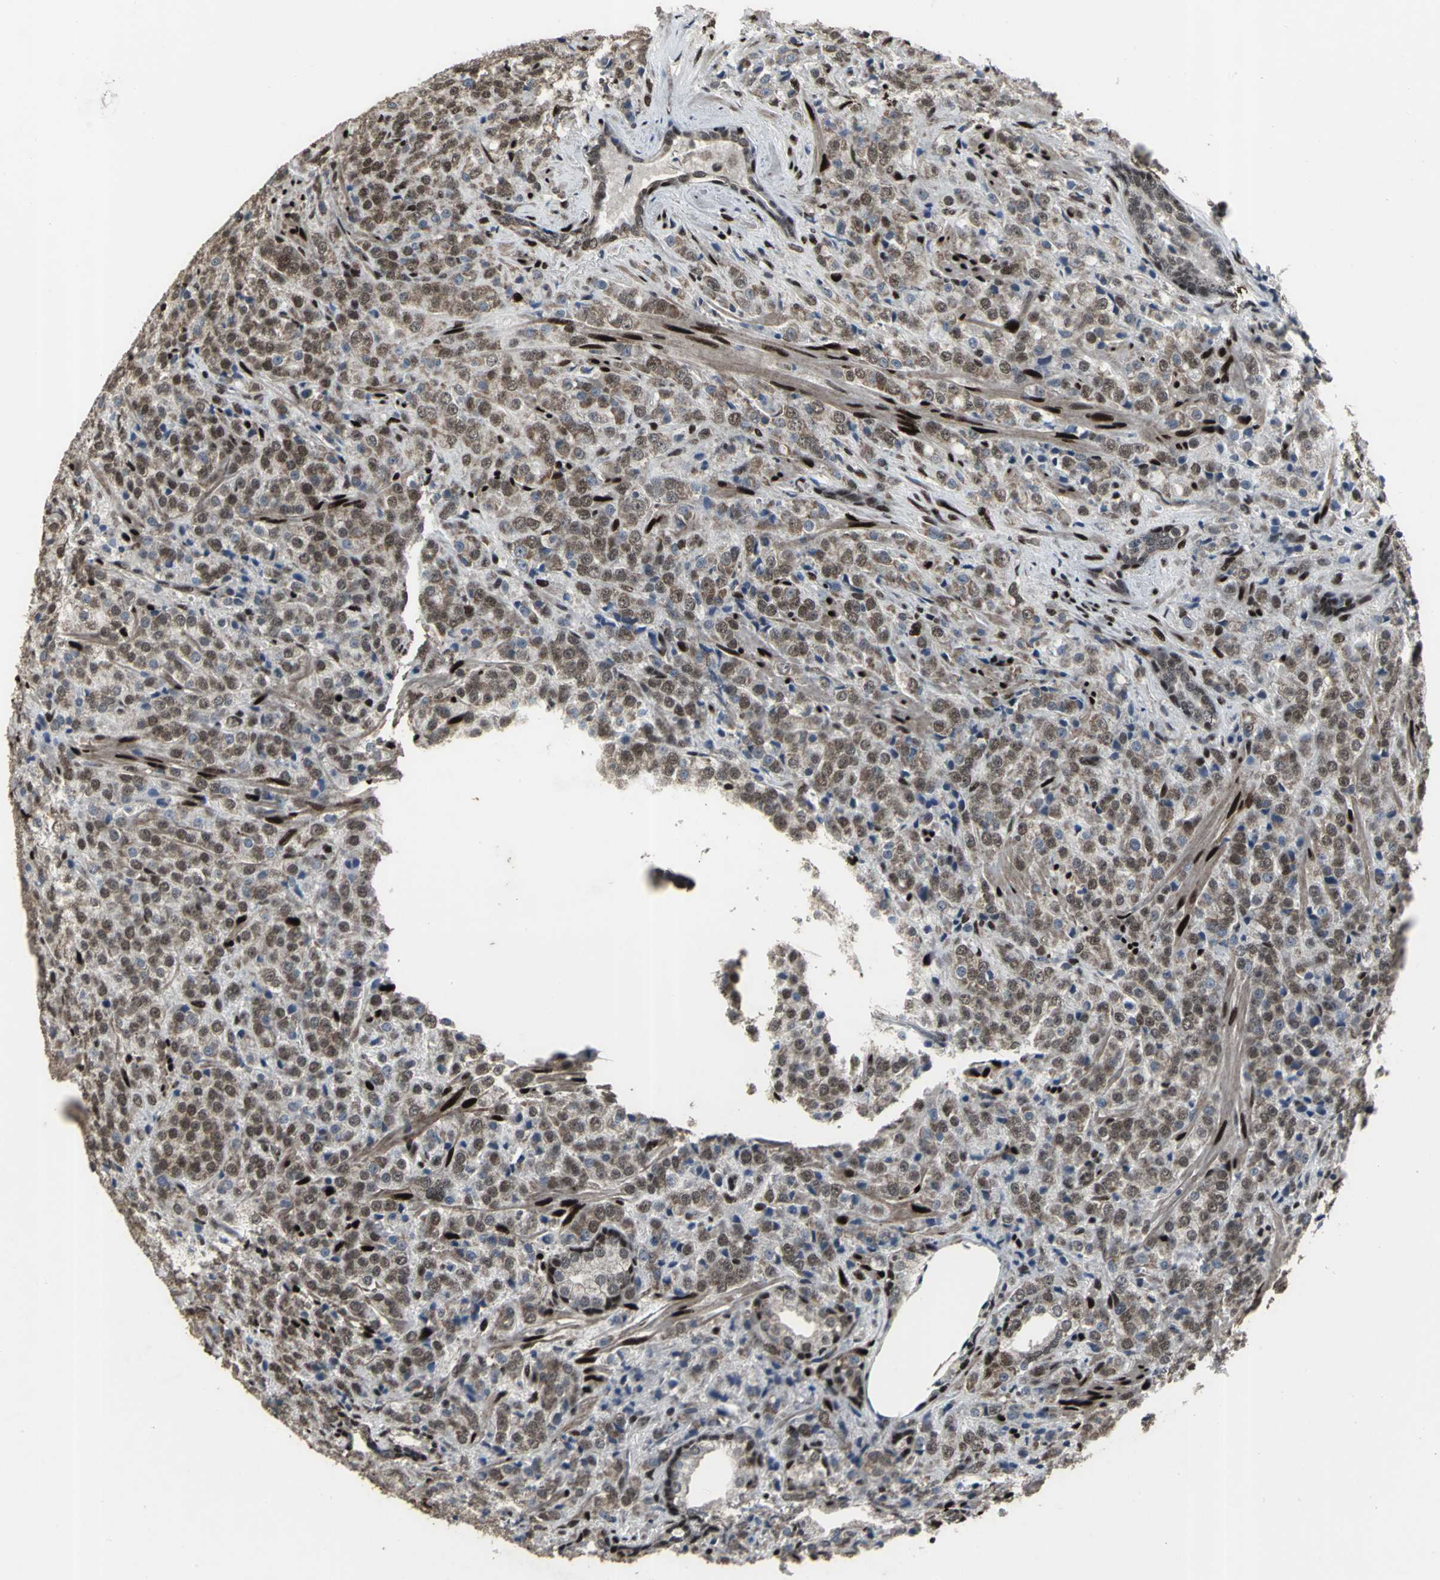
{"staining": {"intensity": "moderate", "quantity": ">75%", "location": "nuclear"}, "tissue": "prostate cancer", "cell_type": "Tumor cells", "image_type": "cancer", "snomed": [{"axis": "morphology", "description": "Adenocarcinoma, Medium grade"}, {"axis": "topography", "description": "Prostate"}], "caption": "Protein staining displays moderate nuclear staining in about >75% of tumor cells in prostate medium-grade adenocarcinoma. (DAB = brown stain, brightfield microscopy at high magnification).", "gene": "SRF", "patient": {"sex": "male", "age": 70}}